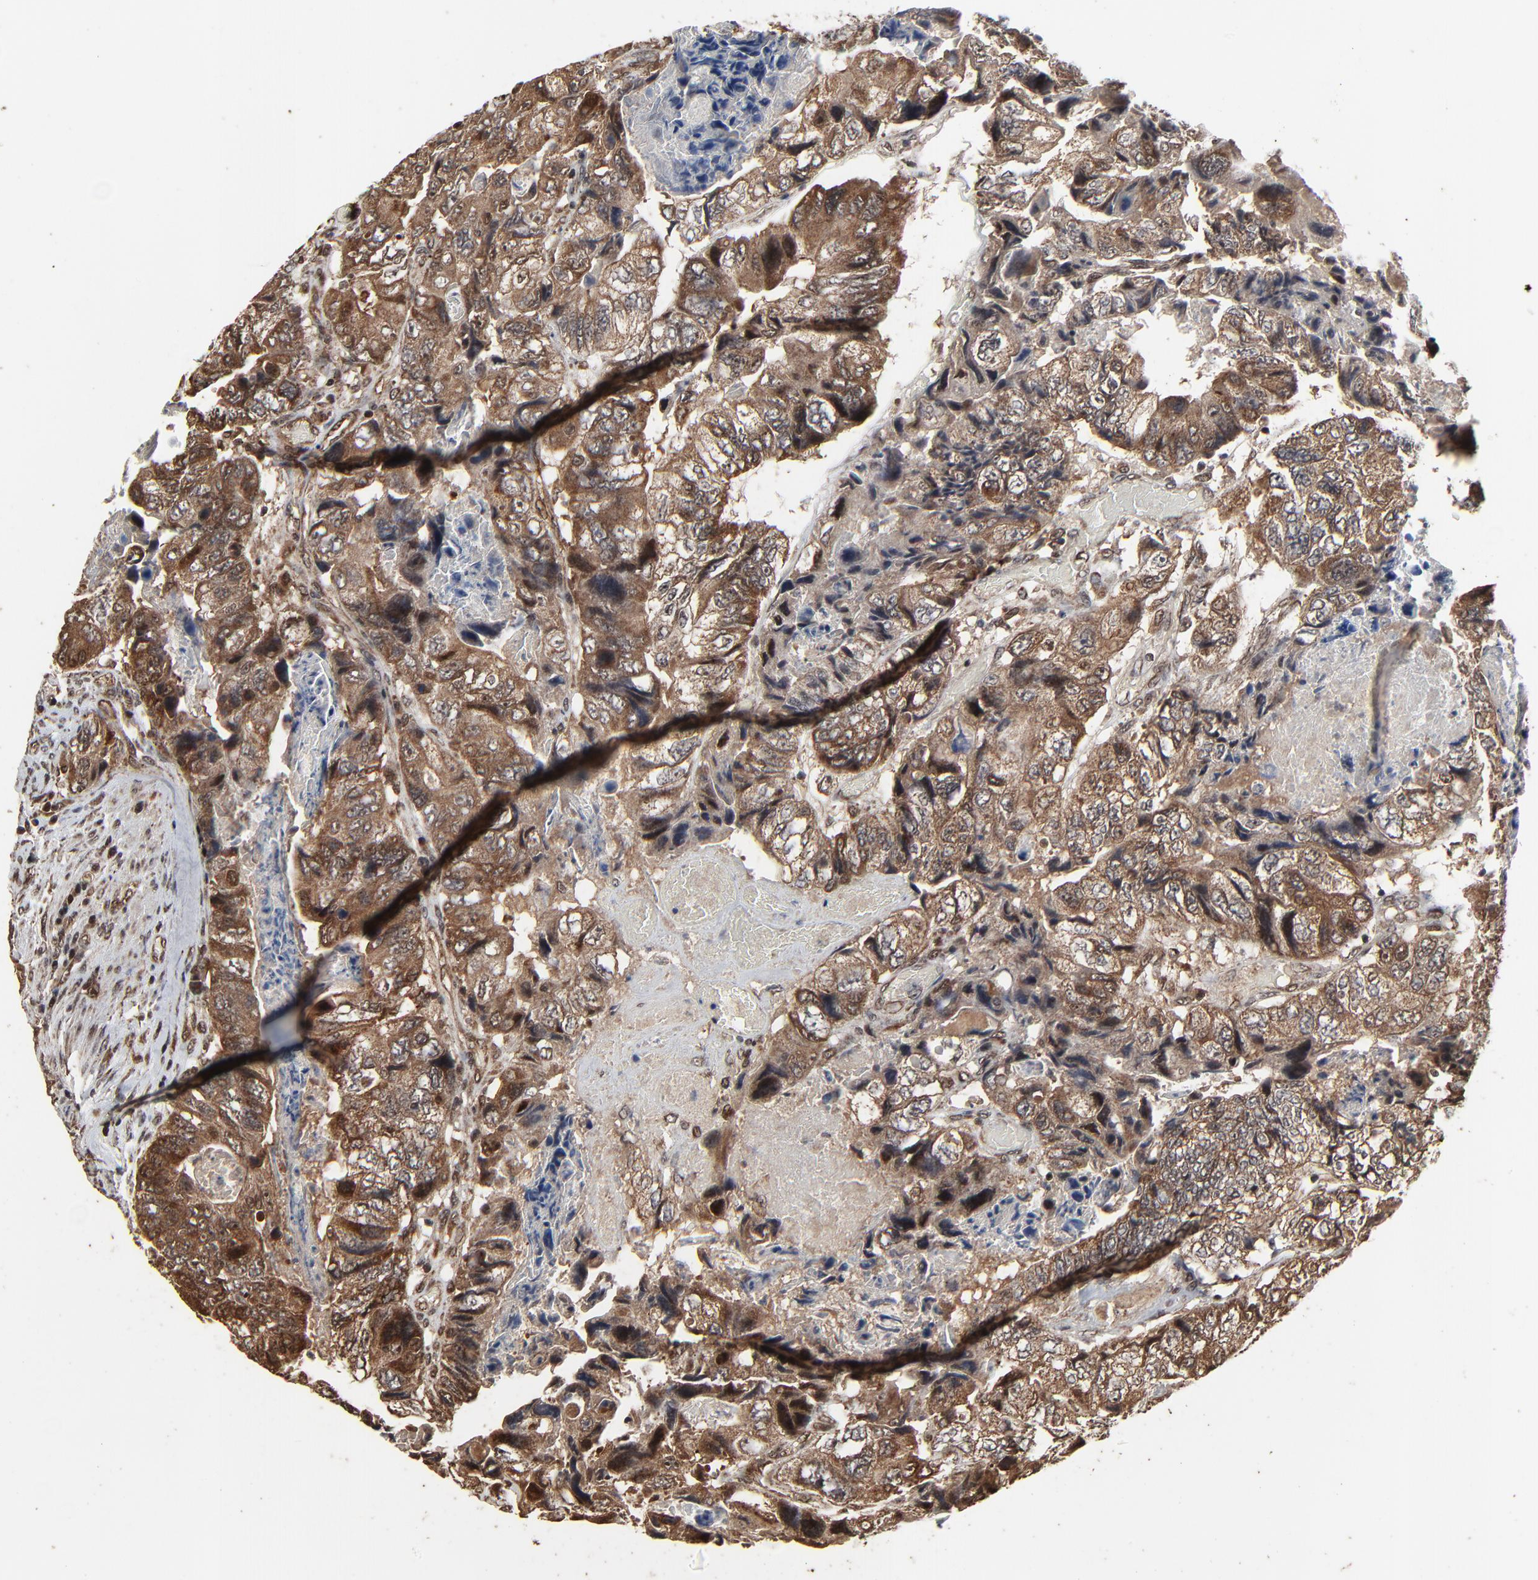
{"staining": {"intensity": "moderate", "quantity": ">75%", "location": "cytoplasmic/membranous,nuclear"}, "tissue": "colorectal cancer", "cell_type": "Tumor cells", "image_type": "cancer", "snomed": [{"axis": "morphology", "description": "Adenocarcinoma, NOS"}, {"axis": "topography", "description": "Rectum"}], "caption": "Immunohistochemistry (IHC) (DAB (3,3'-diaminobenzidine)) staining of human adenocarcinoma (colorectal) exhibits moderate cytoplasmic/membranous and nuclear protein staining in about >75% of tumor cells.", "gene": "RHOJ", "patient": {"sex": "female", "age": 82}}